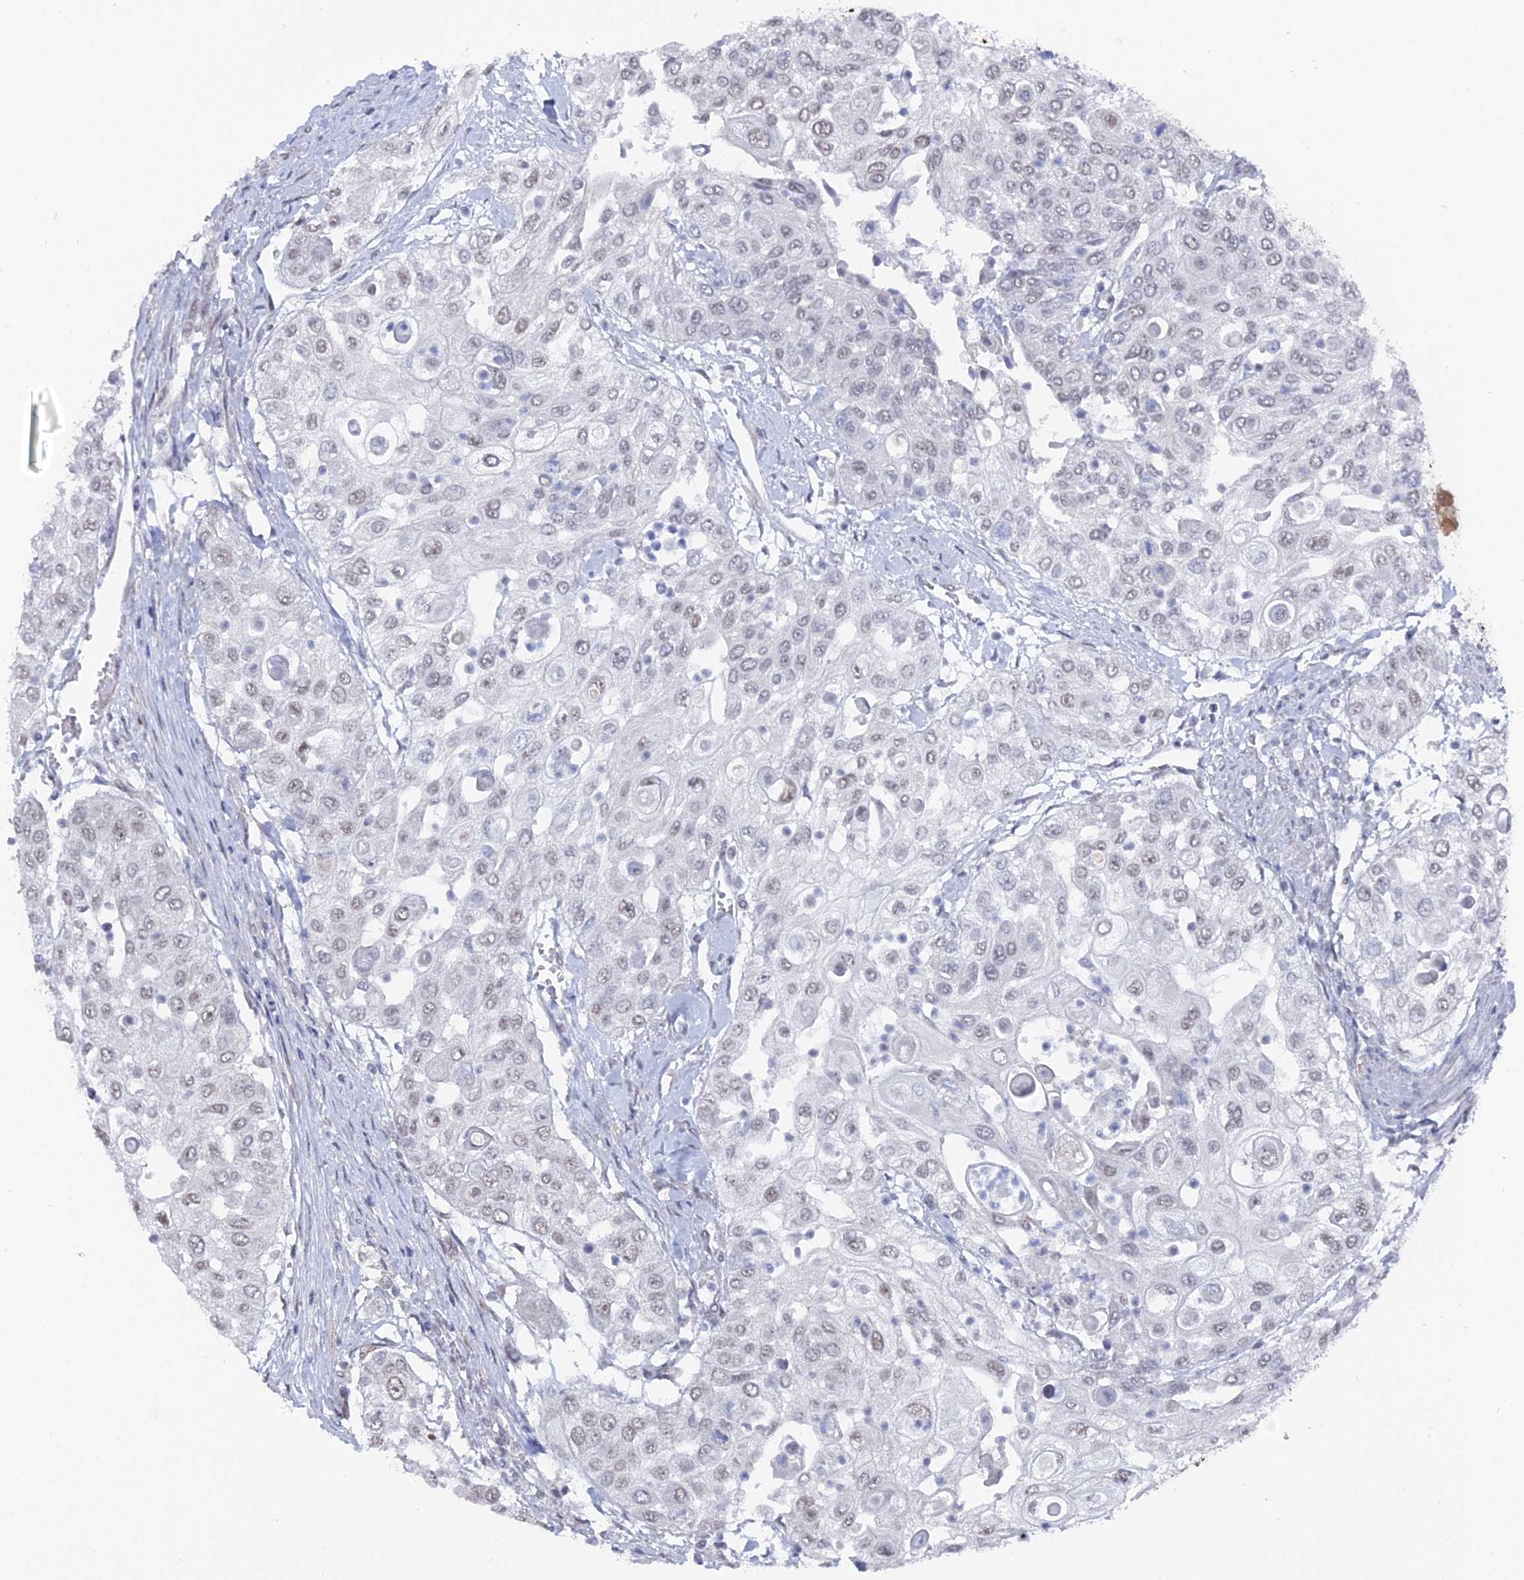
{"staining": {"intensity": "weak", "quantity": "<25%", "location": "nuclear"}, "tissue": "urothelial cancer", "cell_type": "Tumor cells", "image_type": "cancer", "snomed": [{"axis": "morphology", "description": "Urothelial carcinoma, High grade"}, {"axis": "topography", "description": "Urinary bladder"}], "caption": "DAB (3,3'-diaminobenzidine) immunohistochemical staining of urothelial cancer displays no significant positivity in tumor cells.", "gene": "FHIP2A", "patient": {"sex": "female", "age": 79}}